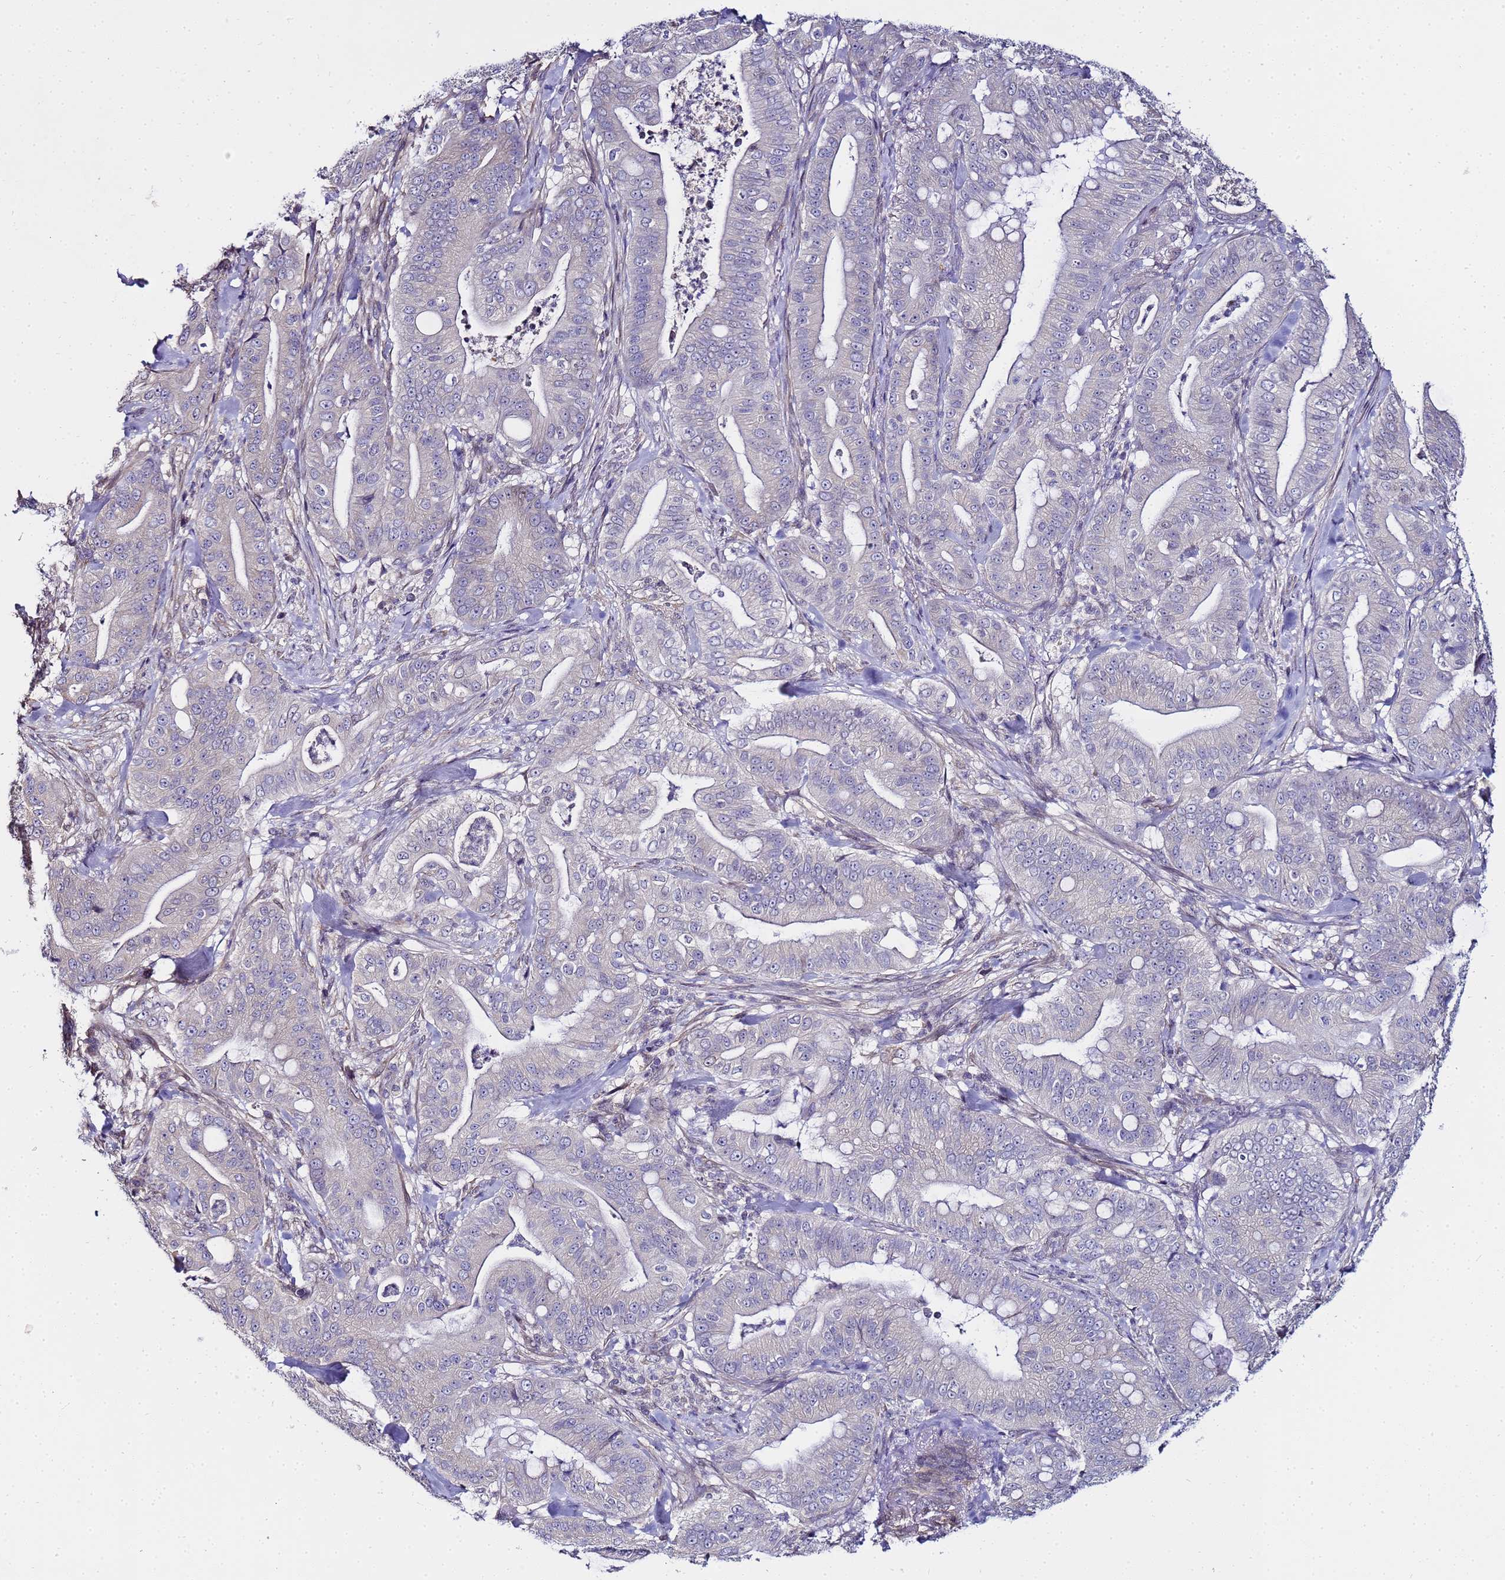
{"staining": {"intensity": "negative", "quantity": "none", "location": "none"}, "tissue": "pancreatic cancer", "cell_type": "Tumor cells", "image_type": "cancer", "snomed": [{"axis": "morphology", "description": "Adenocarcinoma, NOS"}, {"axis": "topography", "description": "Pancreas"}], "caption": "DAB immunohistochemical staining of pancreatic cancer demonstrates no significant staining in tumor cells.", "gene": "FAM166B", "patient": {"sex": "male", "age": 71}}